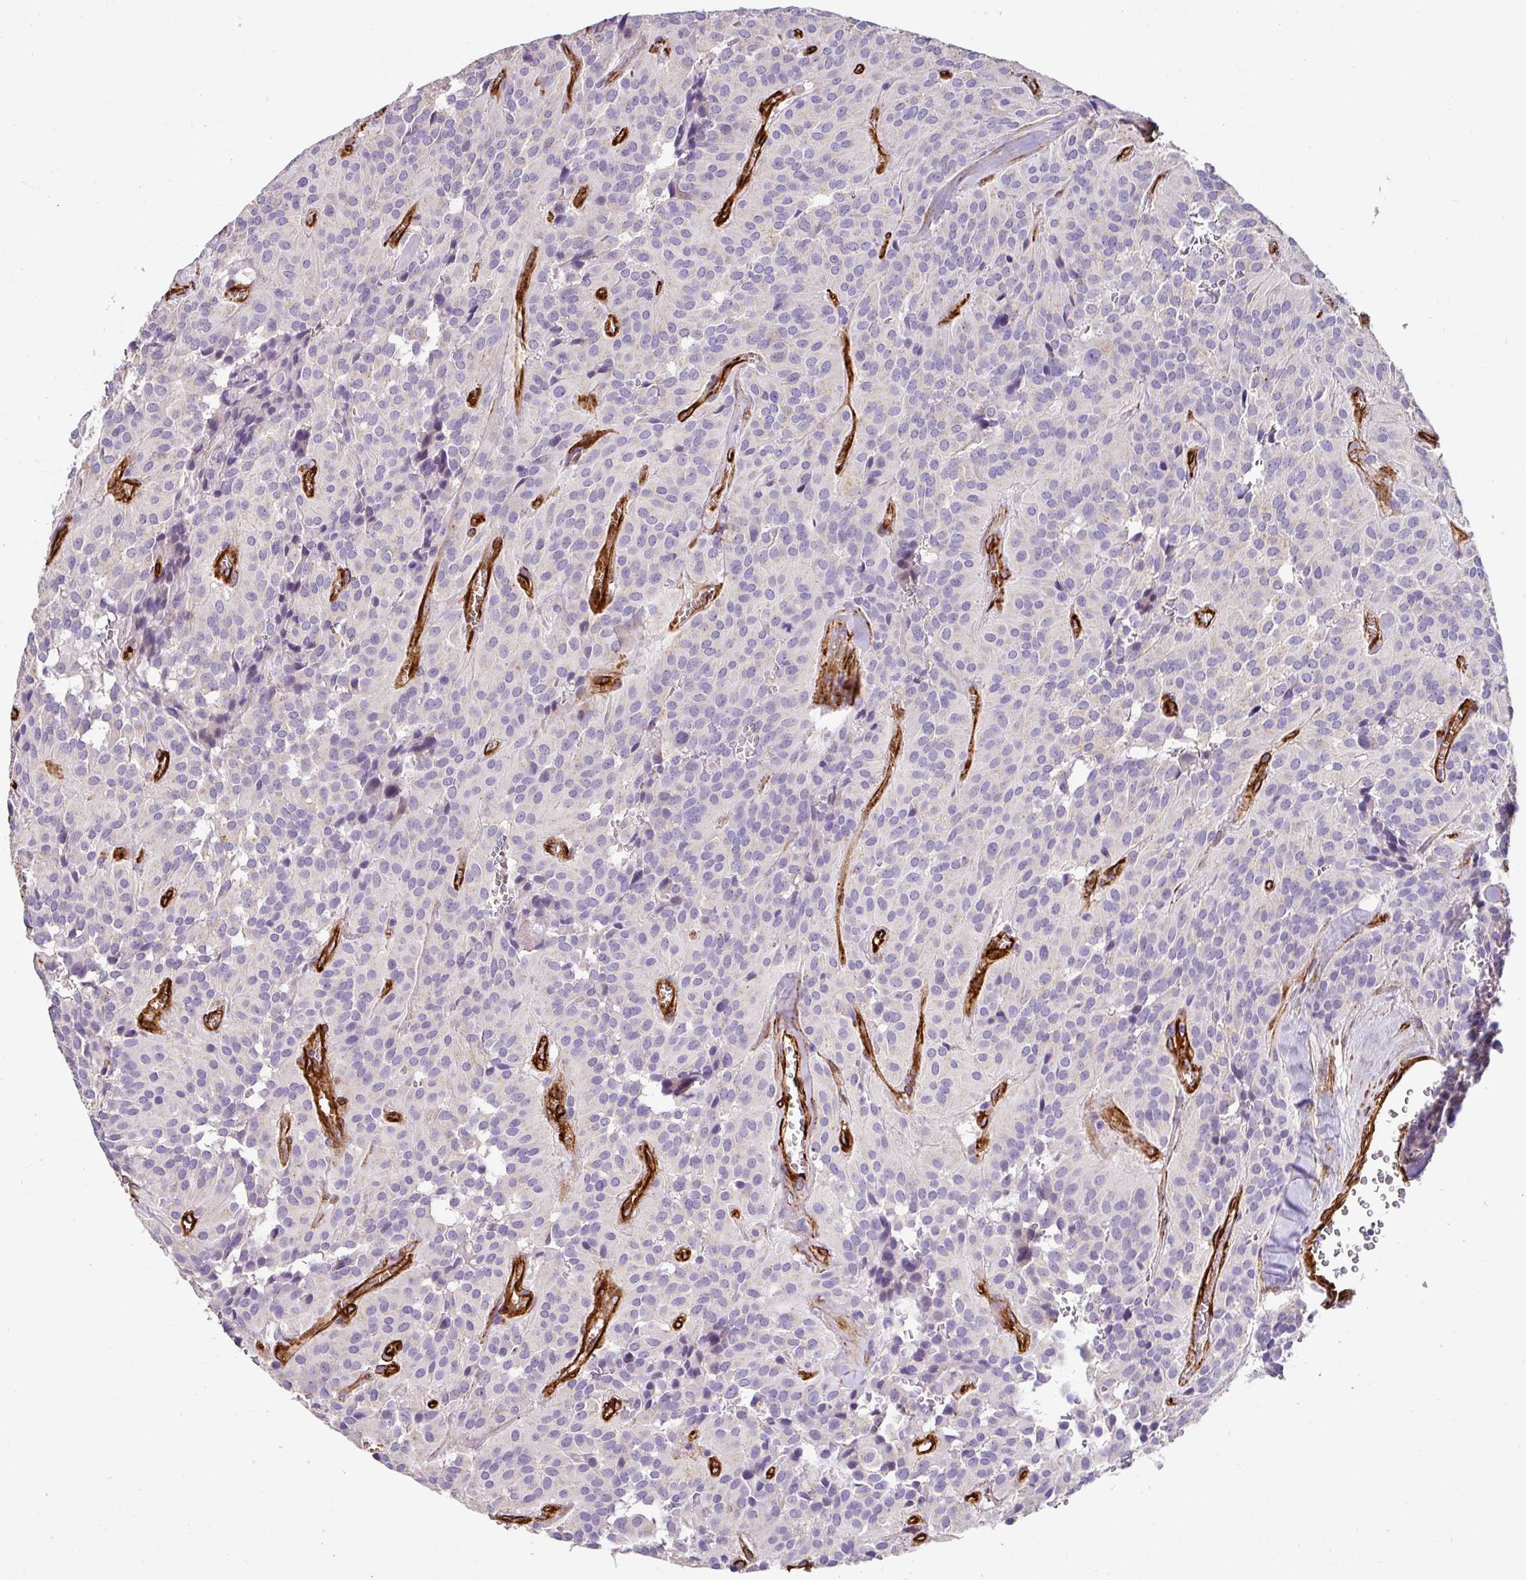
{"staining": {"intensity": "negative", "quantity": "none", "location": "none"}, "tissue": "glioma", "cell_type": "Tumor cells", "image_type": "cancer", "snomed": [{"axis": "morphology", "description": "Glioma, malignant, Low grade"}, {"axis": "topography", "description": "Brain"}], "caption": "There is no significant expression in tumor cells of malignant glioma (low-grade).", "gene": "SLC25A17", "patient": {"sex": "male", "age": 42}}